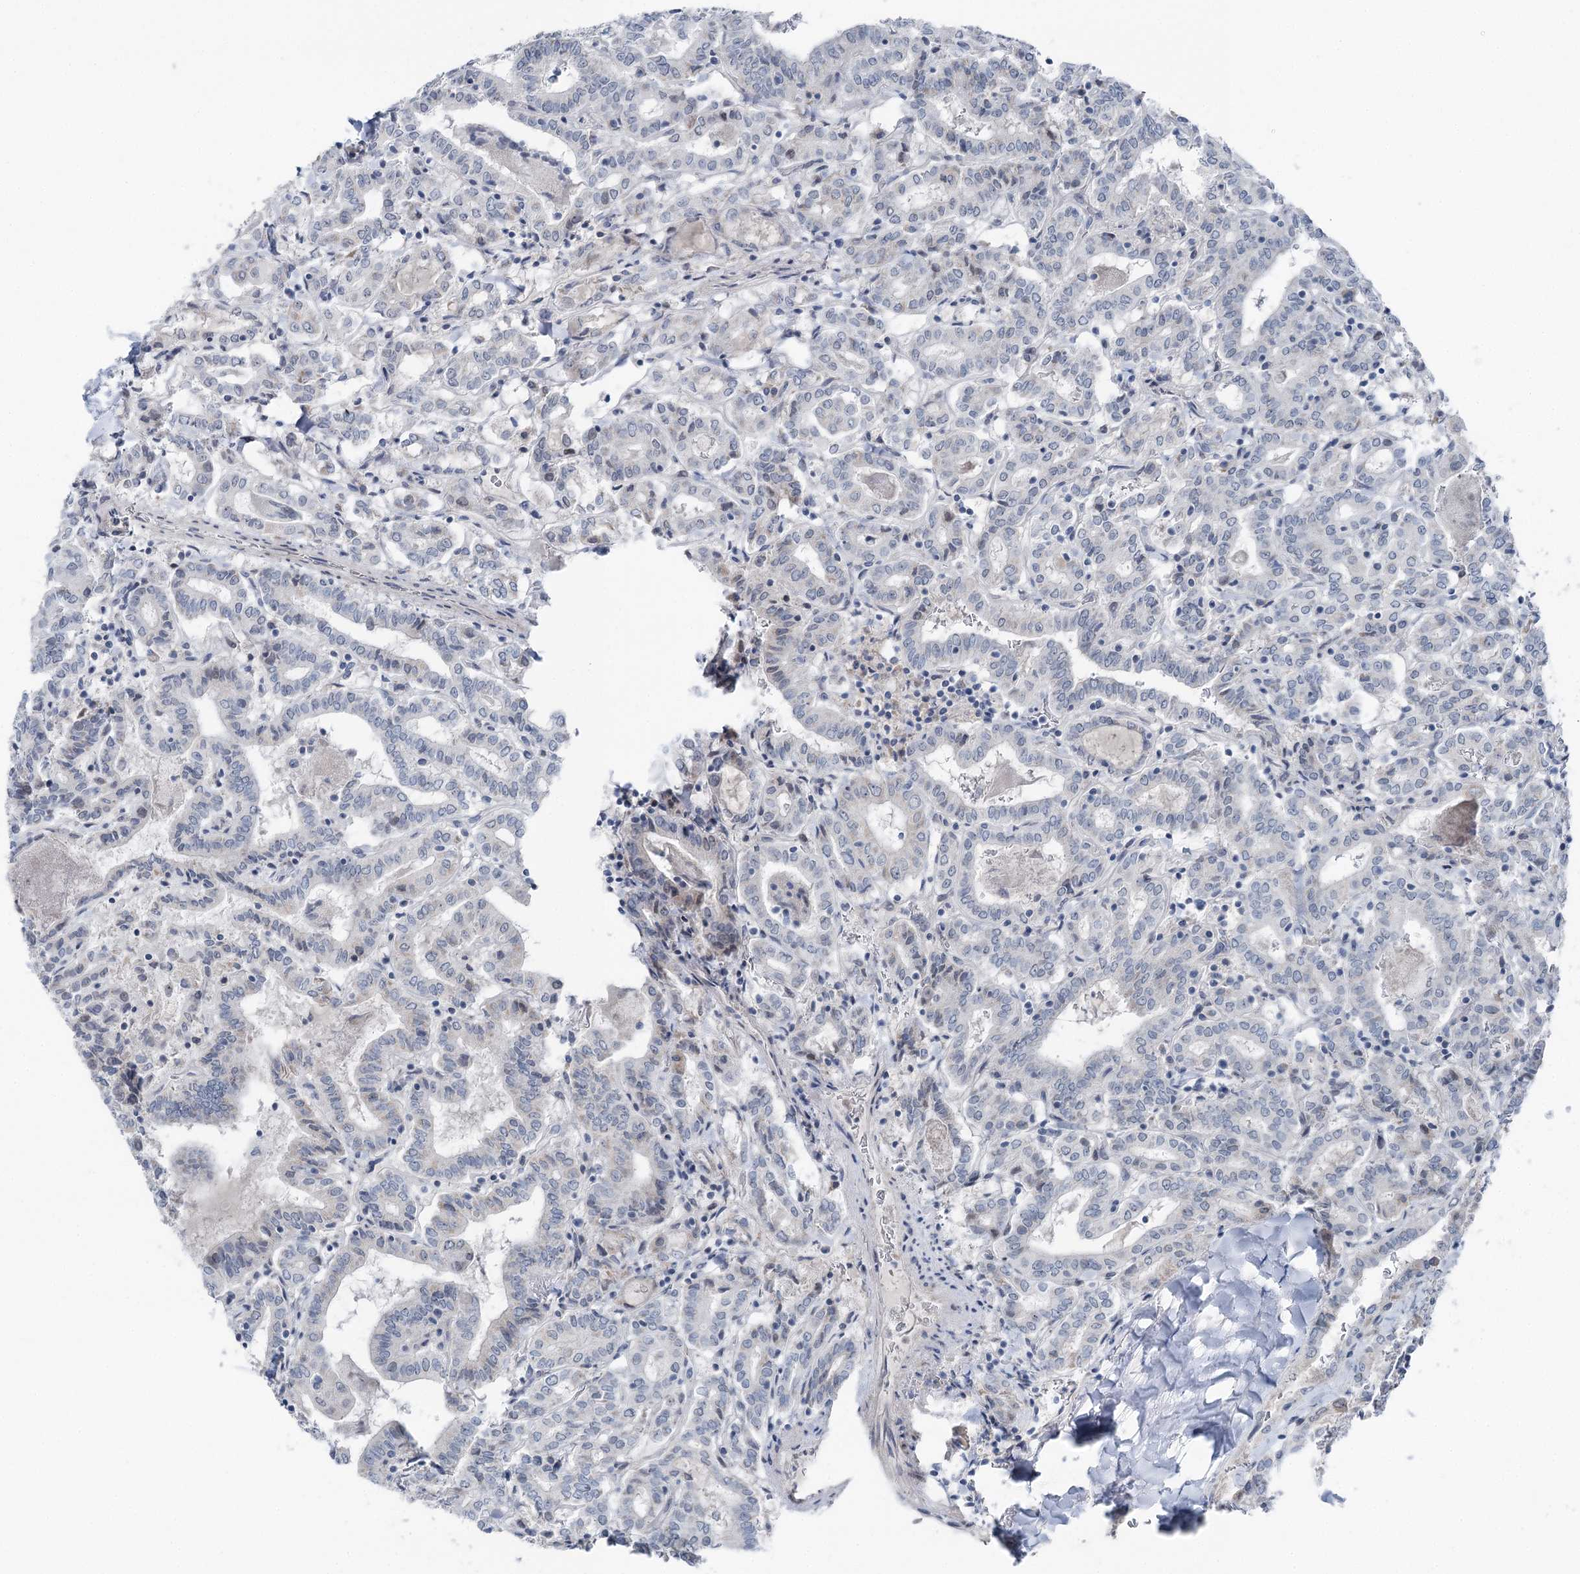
{"staining": {"intensity": "negative", "quantity": "none", "location": "none"}, "tissue": "thyroid cancer", "cell_type": "Tumor cells", "image_type": "cancer", "snomed": [{"axis": "morphology", "description": "Papillary adenocarcinoma, NOS"}, {"axis": "topography", "description": "Thyroid gland"}], "caption": "This histopathology image is of thyroid papillary adenocarcinoma stained with immunohistochemistry to label a protein in brown with the nuclei are counter-stained blue. There is no expression in tumor cells.", "gene": "STEEP1", "patient": {"sex": "female", "age": 72}}